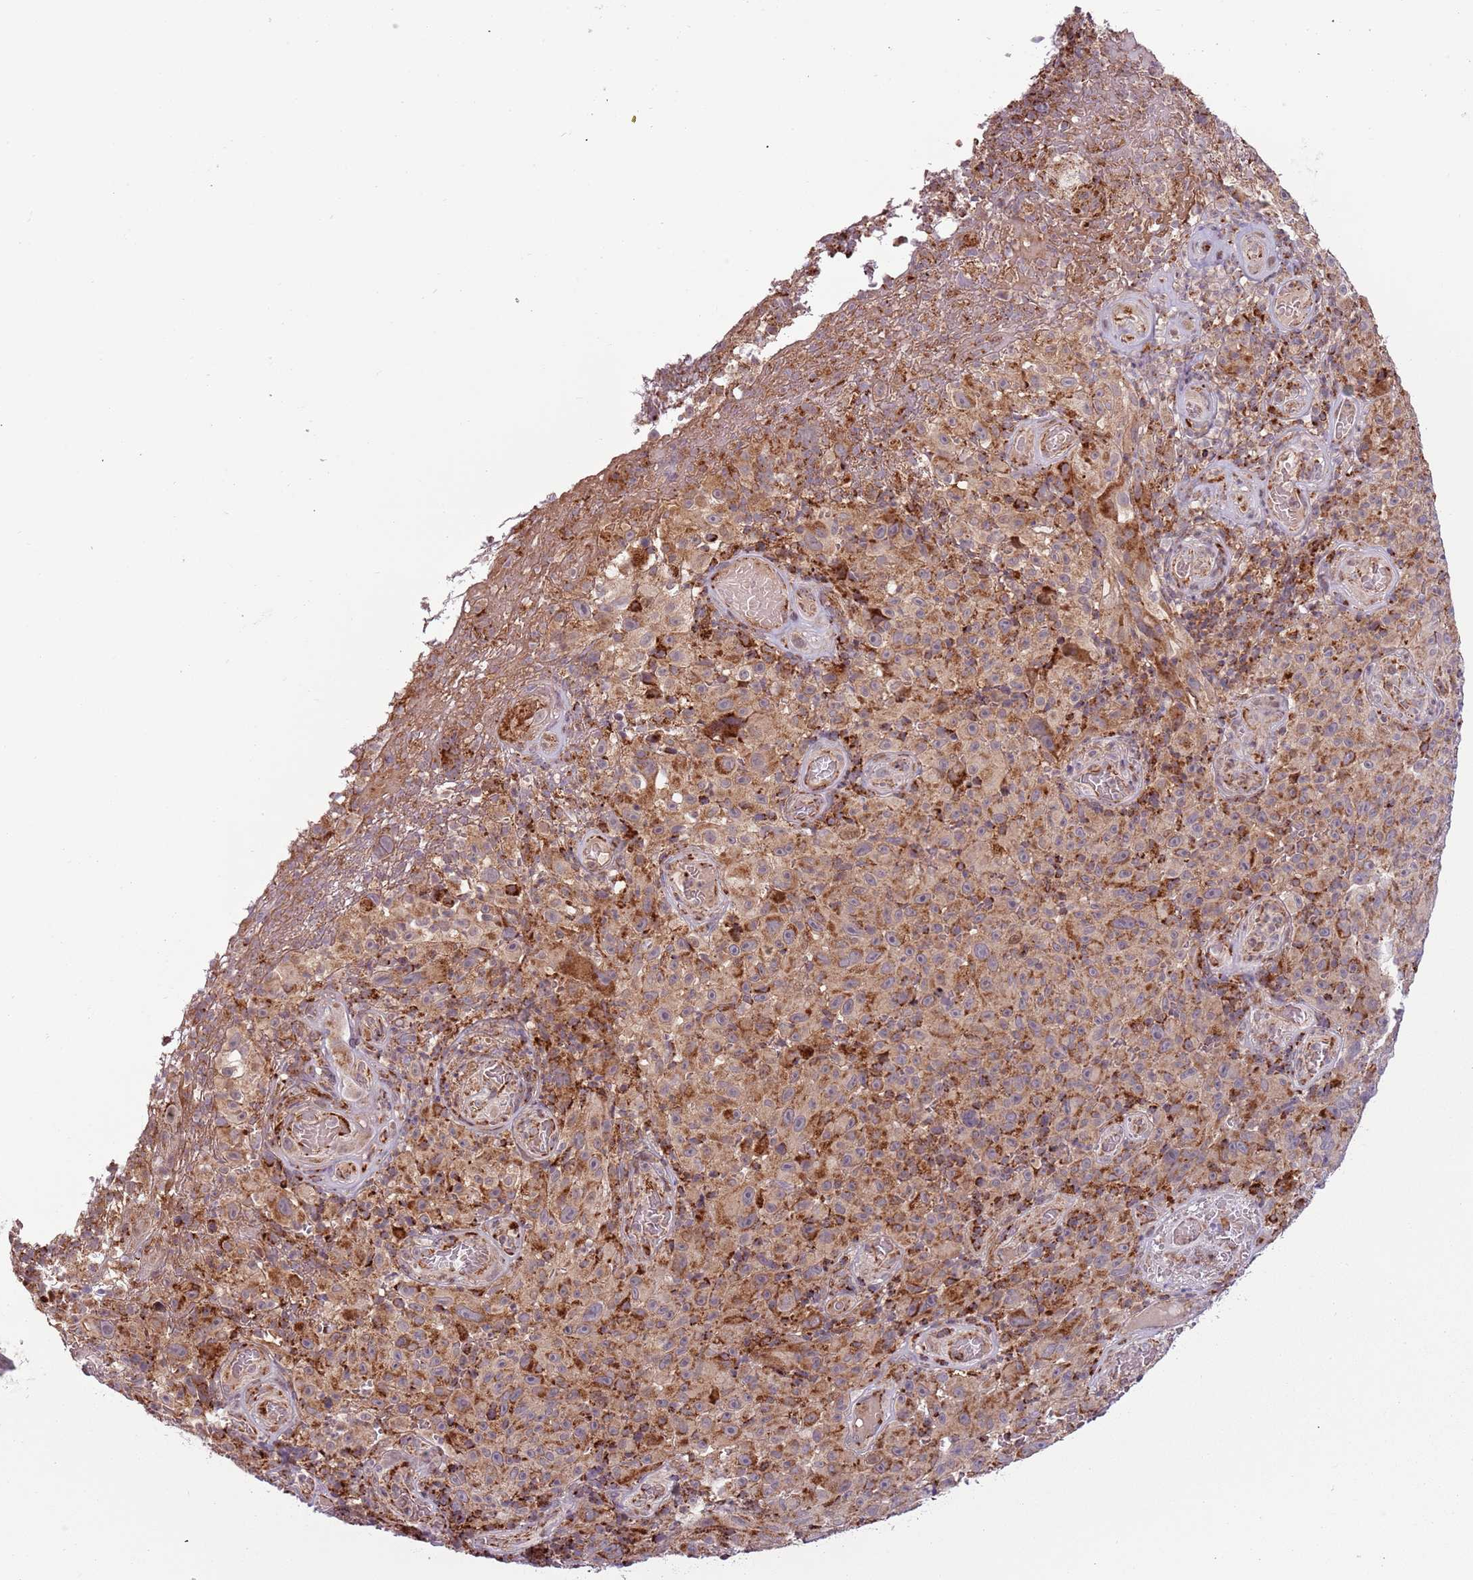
{"staining": {"intensity": "strong", "quantity": ">75%", "location": "cytoplasmic/membranous"}, "tissue": "melanoma", "cell_type": "Tumor cells", "image_type": "cancer", "snomed": [{"axis": "morphology", "description": "Malignant melanoma, NOS"}, {"axis": "topography", "description": "Skin"}], "caption": "Melanoma stained for a protein (brown) displays strong cytoplasmic/membranous positive expression in approximately >75% of tumor cells.", "gene": "ULK3", "patient": {"sex": "female", "age": 82}}